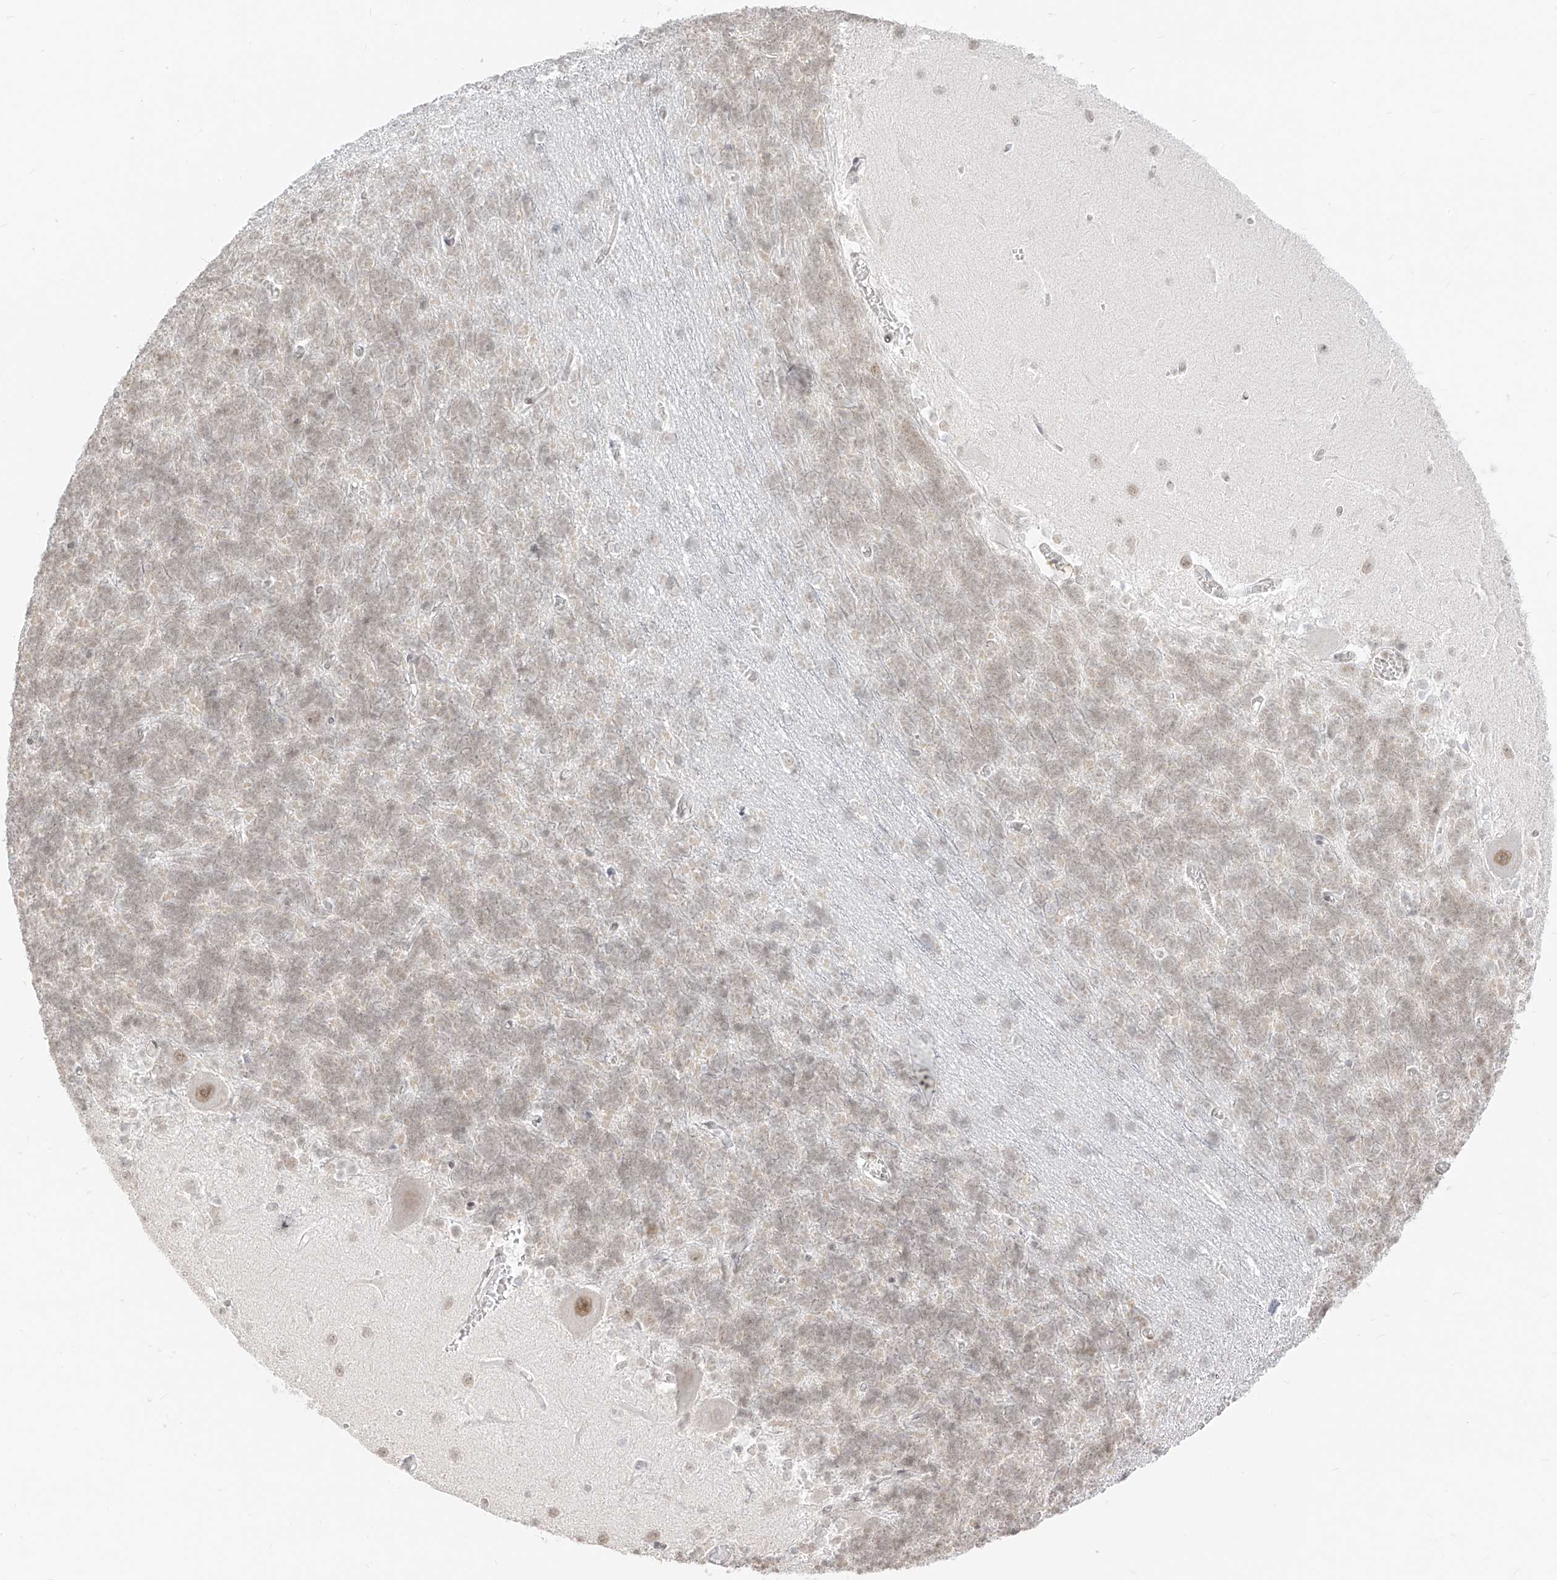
{"staining": {"intensity": "negative", "quantity": "none", "location": "none"}, "tissue": "cerebellum", "cell_type": "Cells in granular layer", "image_type": "normal", "snomed": [{"axis": "morphology", "description": "Normal tissue, NOS"}, {"axis": "topography", "description": "Cerebellum"}], "caption": "This is a micrograph of immunohistochemistry staining of benign cerebellum, which shows no staining in cells in granular layer.", "gene": "SUPT5H", "patient": {"sex": "male", "age": 37}}